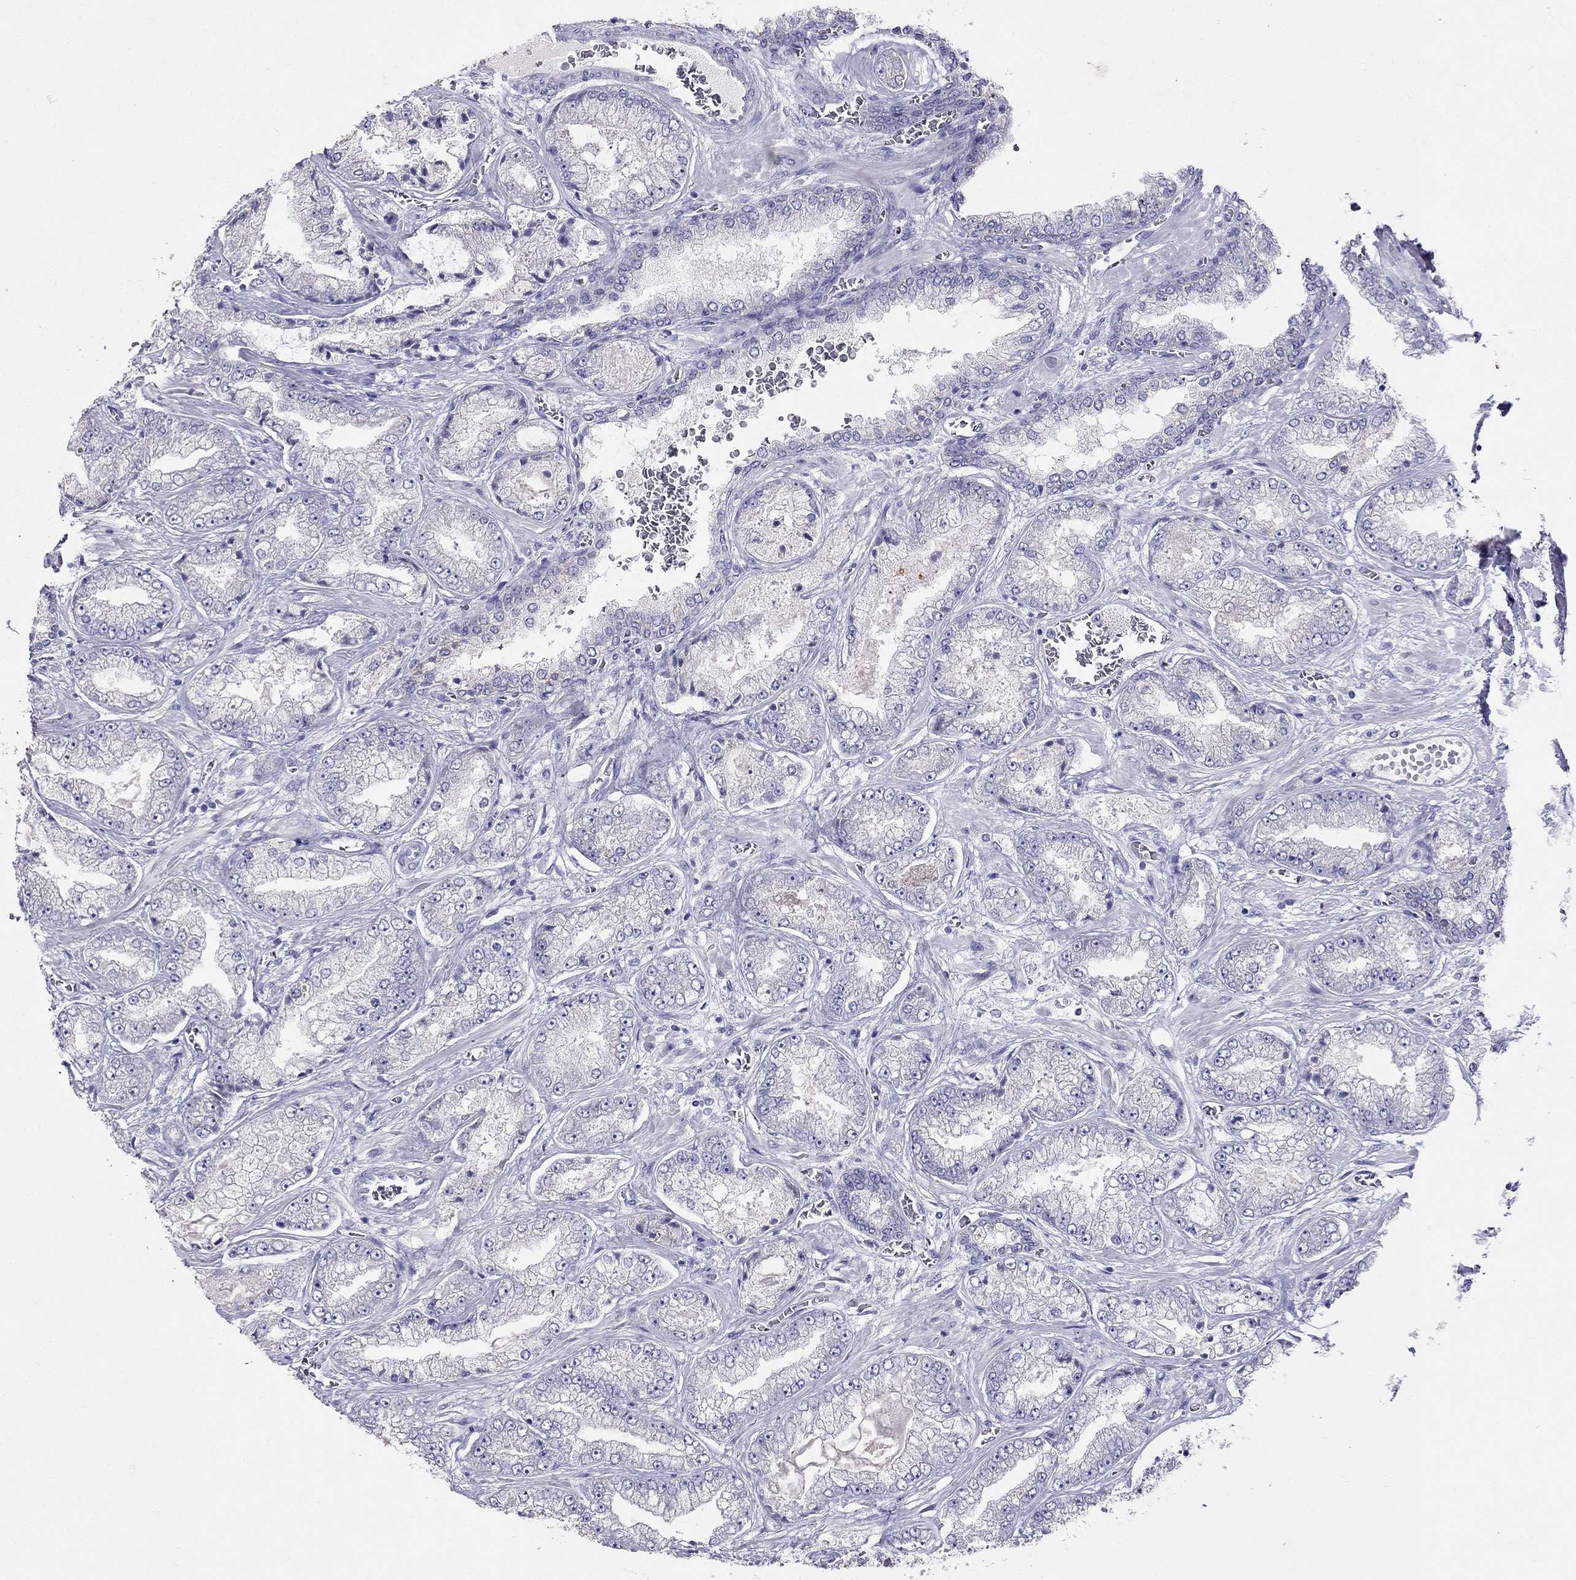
{"staining": {"intensity": "negative", "quantity": "none", "location": "none"}, "tissue": "prostate cancer", "cell_type": "Tumor cells", "image_type": "cancer", "snomed": [{"axis": "morphology", "description": "Adenocarcinoma, Low grade"}, {"axis": "topography", "description": "Prostate"}], "caption": "Tumor cells show no significant protein staining in prostate low-grade adenocarcinoma.", "gene": "MYO3B", "patient": {"sex": "male", "age": 57}}